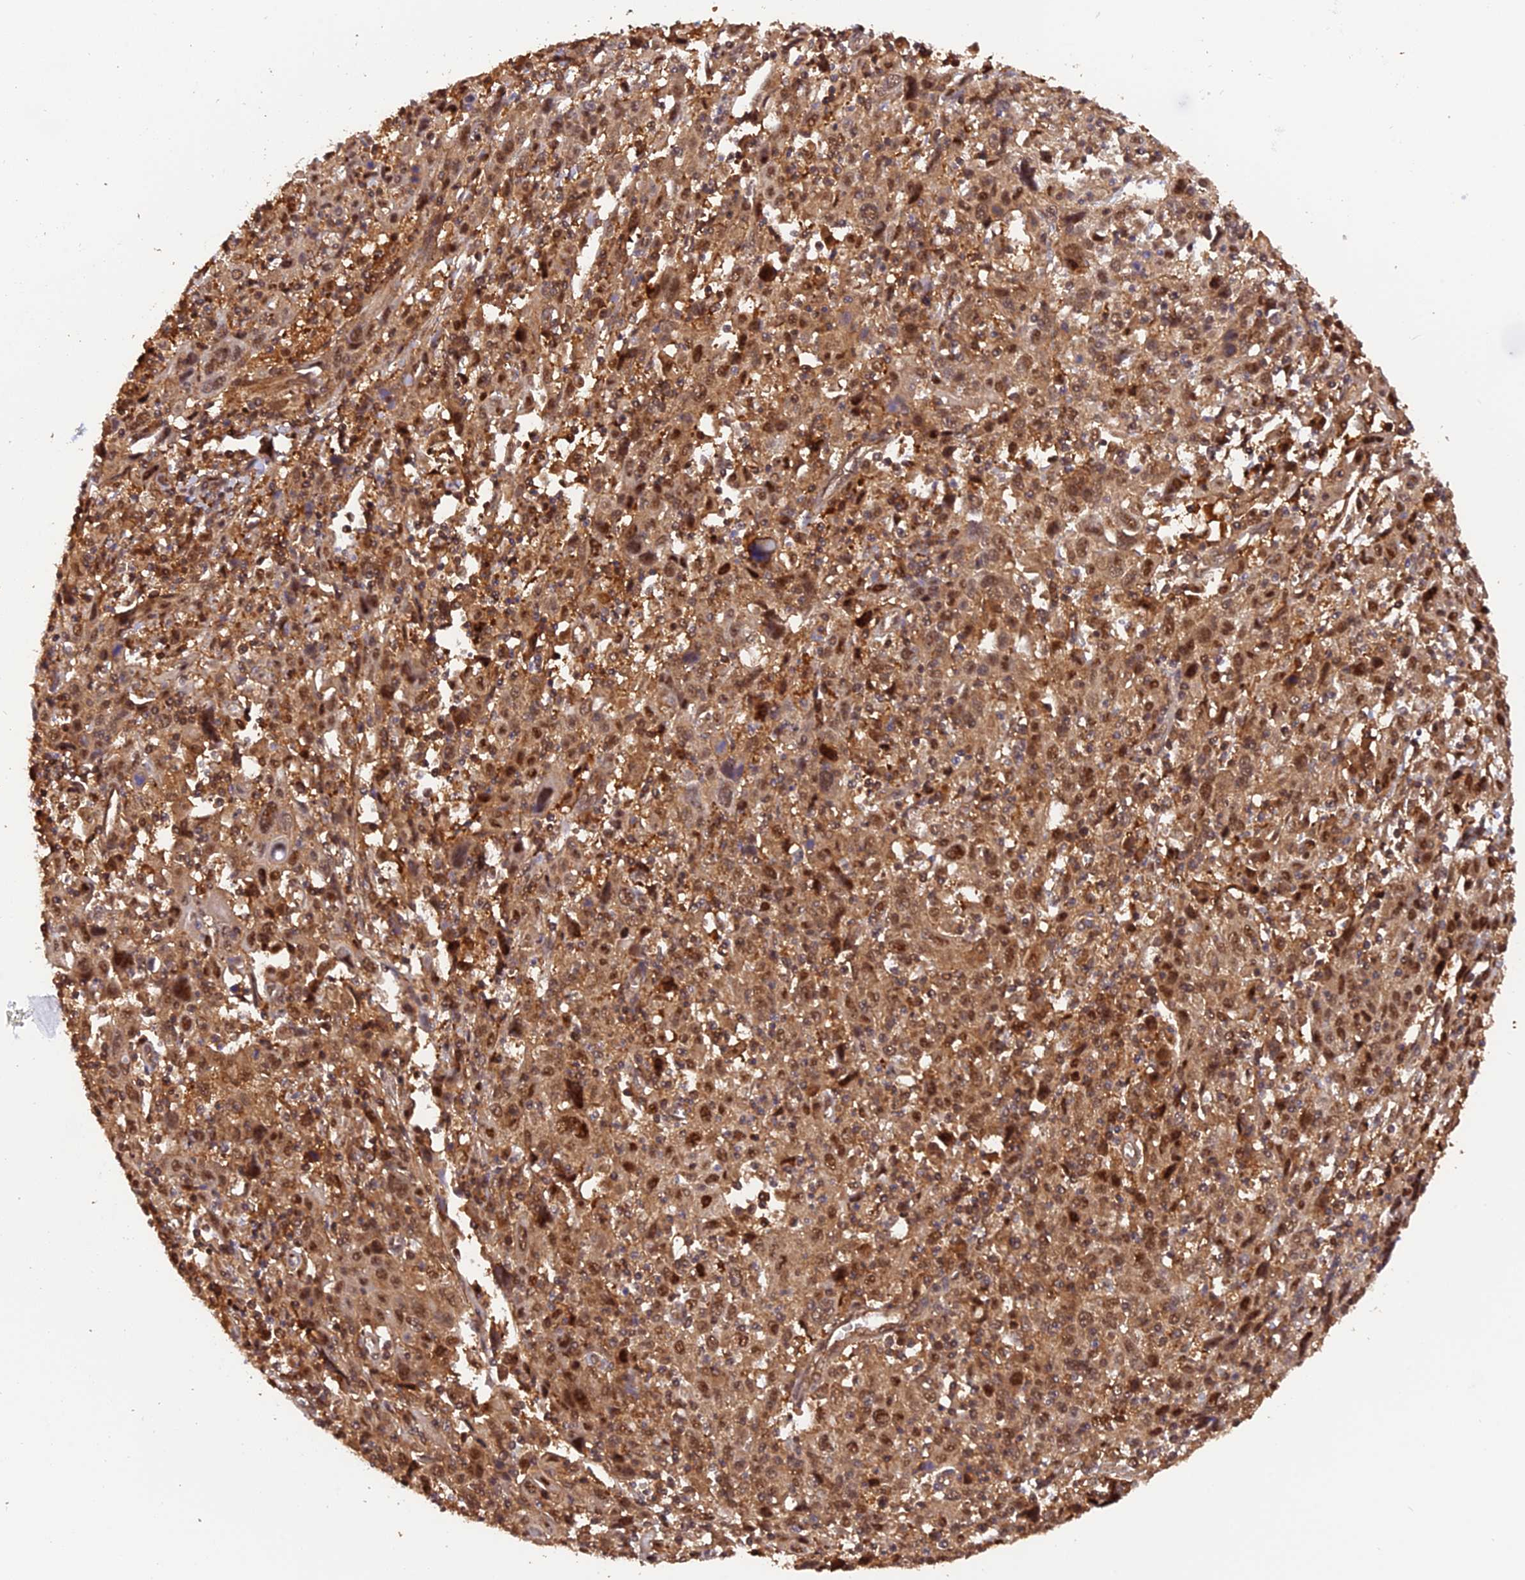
{"staining": {"intensity": "moderate", "quantity": ">75%", "location": "cytoplasmic/membranous,nuclear"}, "tissue": "cervical cancer", "cell_type": "Tumor cells", "image_type": "cancer", "snomed": [{"axis": "morphology", "description": "Squamous cell carcinoma, NOS"}, {"axis": "topography", "description": "Cervix"}], "caption": "There is medium levels of moderate cytoplasmic/membranous and nuclear positivity in tumor cells of squamous cell carcinoma (cervical), as demonstrated by immunohistochemical staining (brown color).", "gene": "PSMB3", "patient": {"sex": "female", "age": 46}}